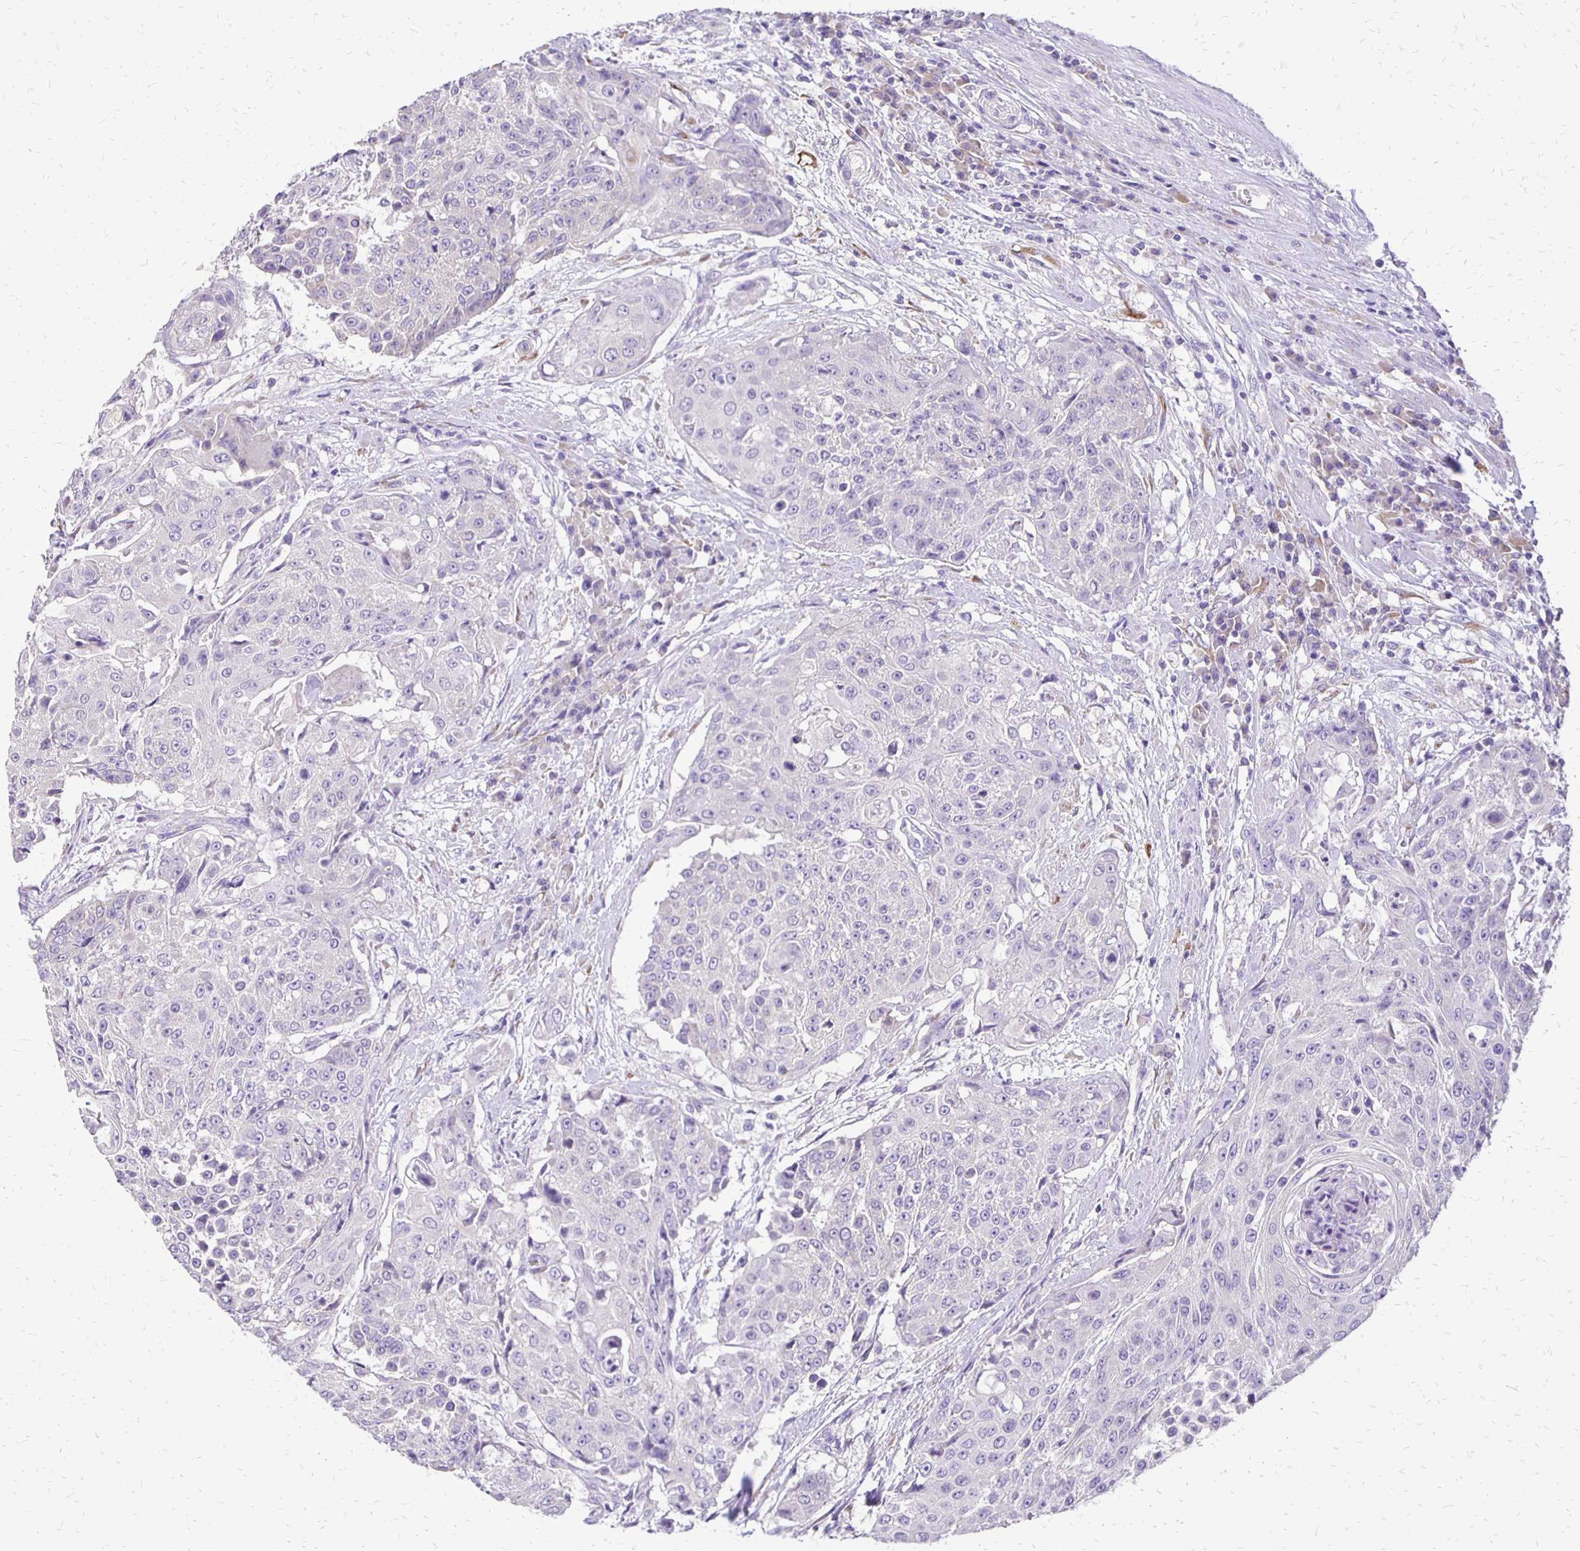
{"staining": {"intensity": "negative", "quantity": "none", "location": "none"}, "tissue": "urothelial cancer", "cell_type": "Tumor cells", "image_type": "cancer", "snomed": [{"axis": "morphology", "description": "Urothelial carcinoma, High grade"}, {"axis": "topography", "description": "Urinary bladder"}], "caption": "An image of human high-grade urothelial carcinoma is negative for staining in tumor cells. Nuclei are stained in blue.", "gene": "ANKRD45", "patient": {"sex": "female", "age": 63}}